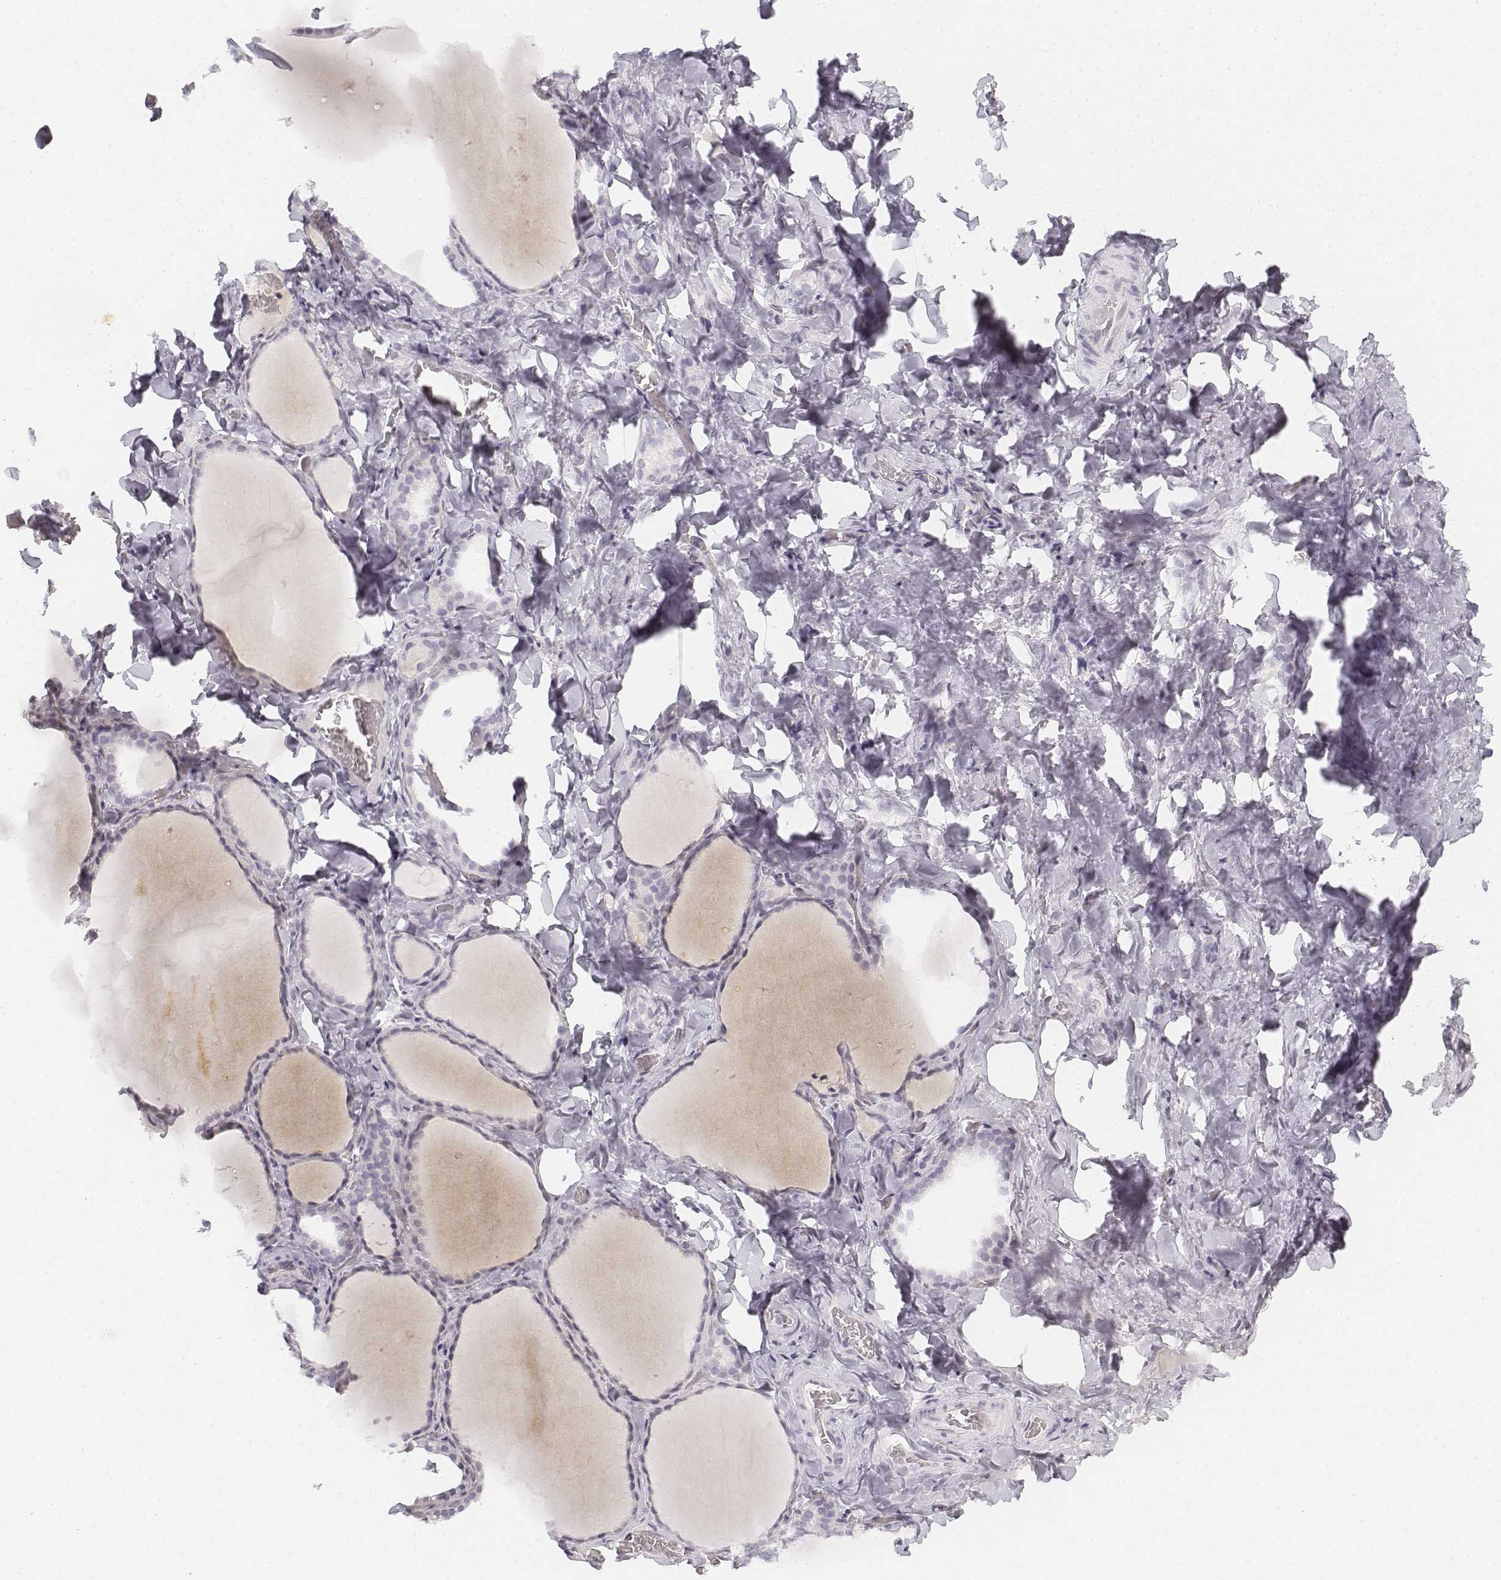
{"staining": {"intensity": "negative", "quantity": "none", "location": "none"}, "tissue": "thyroid gland", "cell_type": "Glandular cells", "image_type": "normal", "snomed": [{"axis": "morphology", "description": "Normal tissue, NOS"}, {"axis": "topography", "description": "Thyroid gland"}], "caption": "Immunohistochemistry (IHC) histopathology image of benign thyroid gland: human thyroid gland stained with DAB demonstrates no significant protein positivity in glandular cells.", "gene": "KRTAP2", "patient": {"sex": "female", "age": 22}}